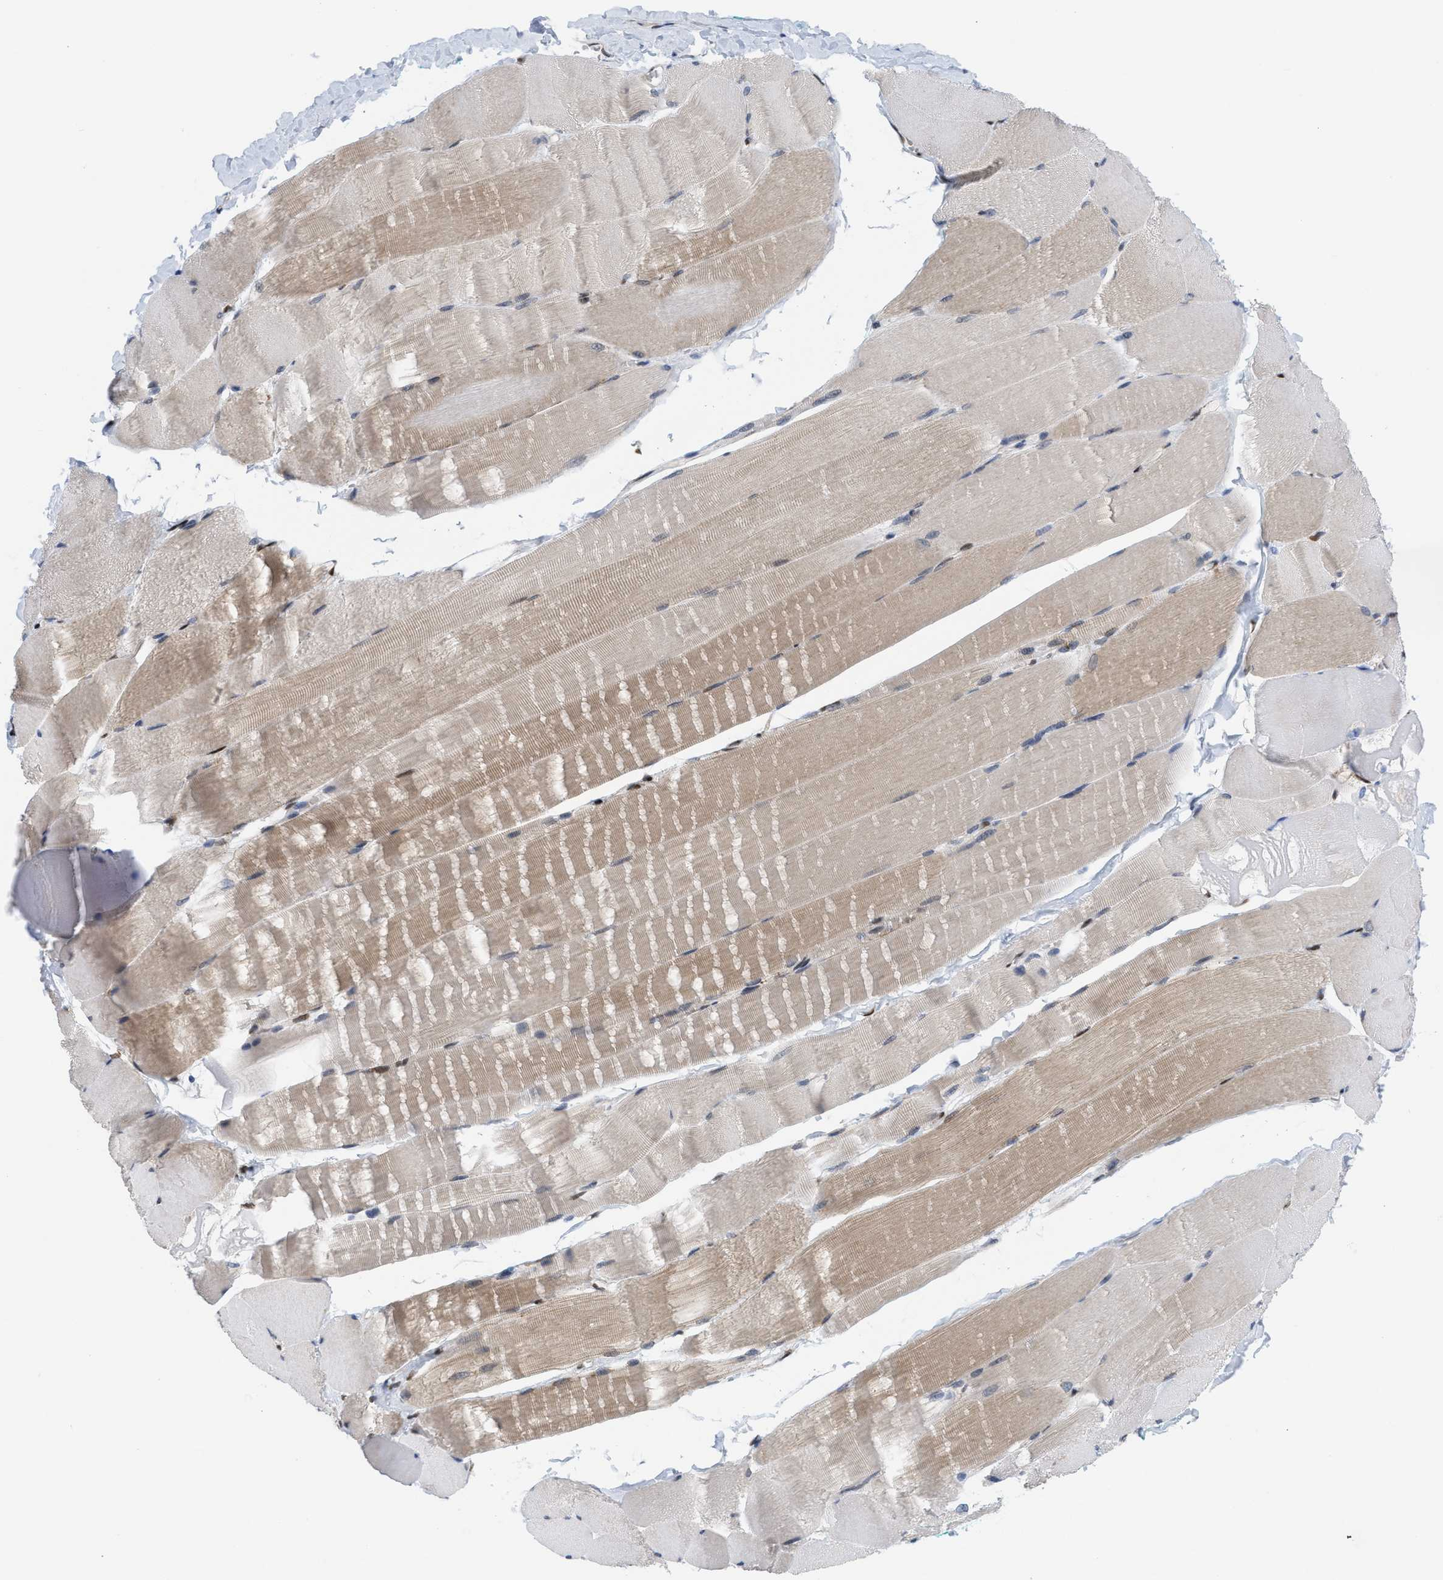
{"staining": {"intensity": "weak", "quantity": "25%-75%", "location": "cytoplasmic/membranous"}, "tissue": "skeletal muscle", "cell_type": "Myocytes", "image_type": "normal", "snomed": [{"axis": "morphology", "description": "Normal tissue, NOS"}, {"axis": "morphology", "description": "Squamous cell carcinoma, NOS"}, {"axis": "topography", "description": "Skeletal muscle"}], "caption": "Normal skeletal muscle demonstrates weak cytoplasmic/membranous staining in approximately 25%-75% of myocytes, visualized by immunohistochemistry.", "gene": "MIER1", "patient": {"sex": "male", "age": 51}}